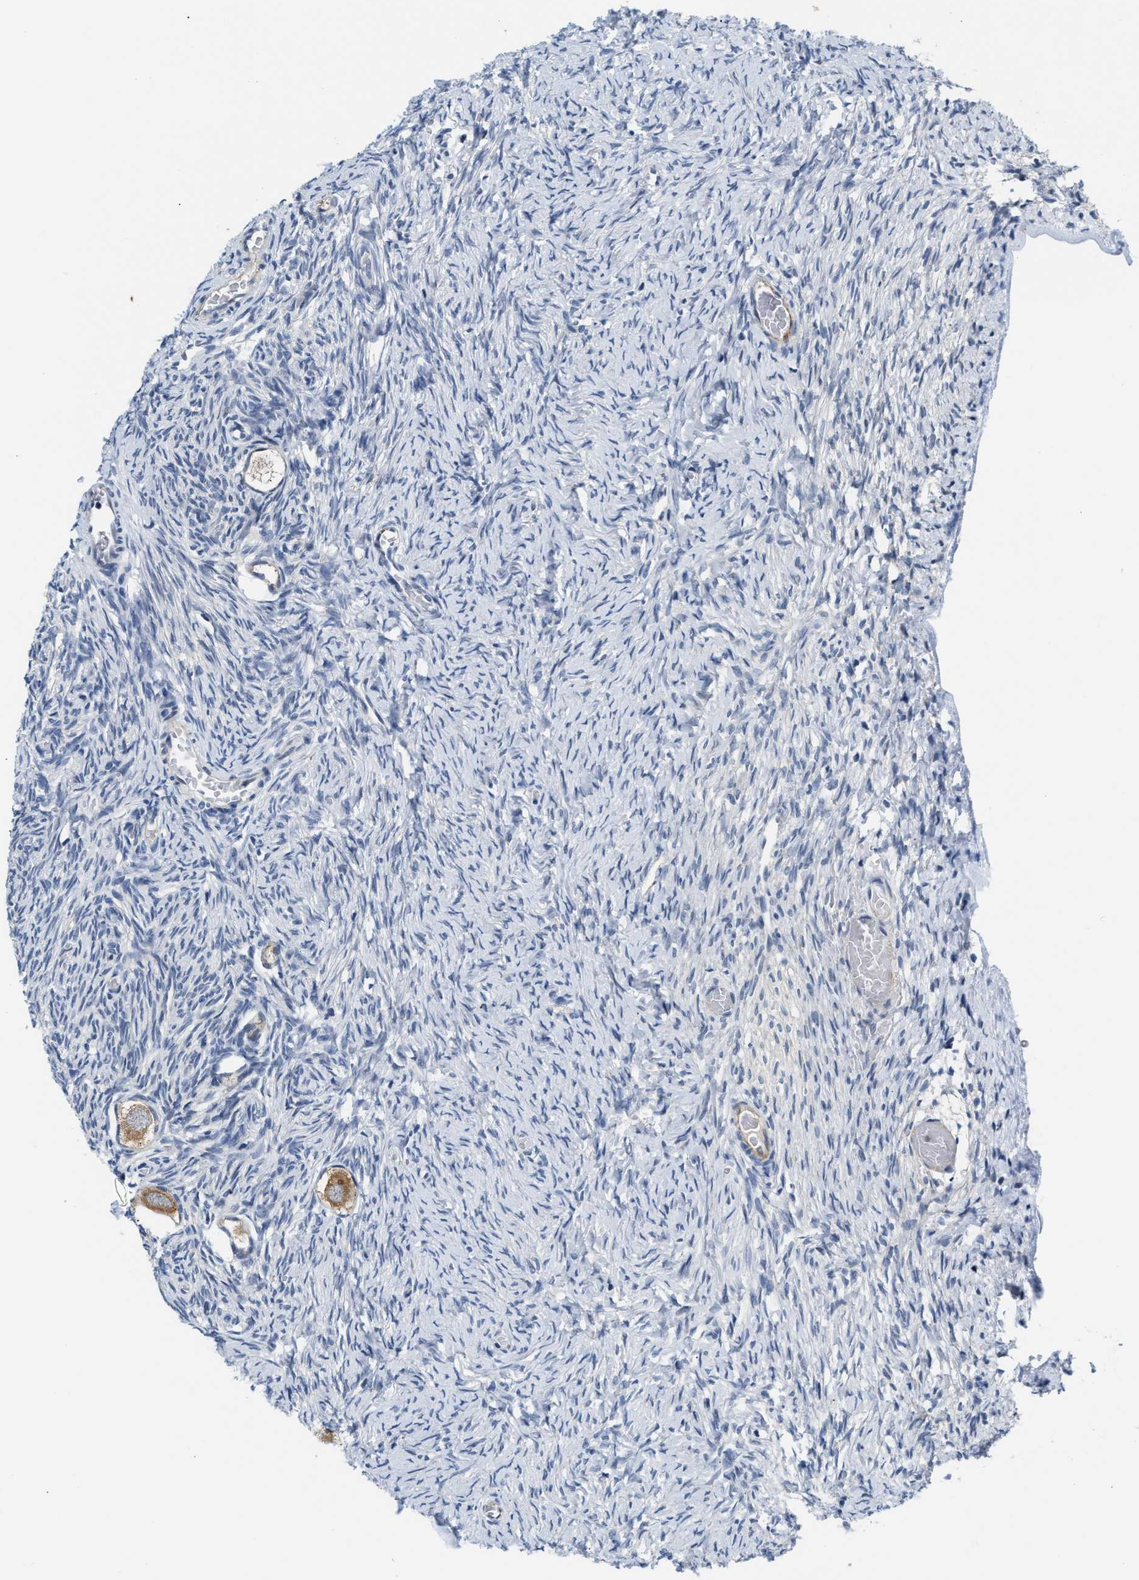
{"staining": {"intensity": "moderate", "quantity": ">75%", "location": "cytoplasmic/membranous"}, "tissue": "ovary", "cell_type": "Follicle cells", "image_type": "normal", "snomed": [{"axis": "morphology", "description": "Normal tissue, NOS"}, {"axis": "topography", "description": "Ovary"}], "caption": "A photomicrograph of ovary stained for a protein displays moderate cytoplasmic/membranous brown staining in follicle cells.", "gene": "CLGN", "patient": {"sex": "female", "age": 27}}